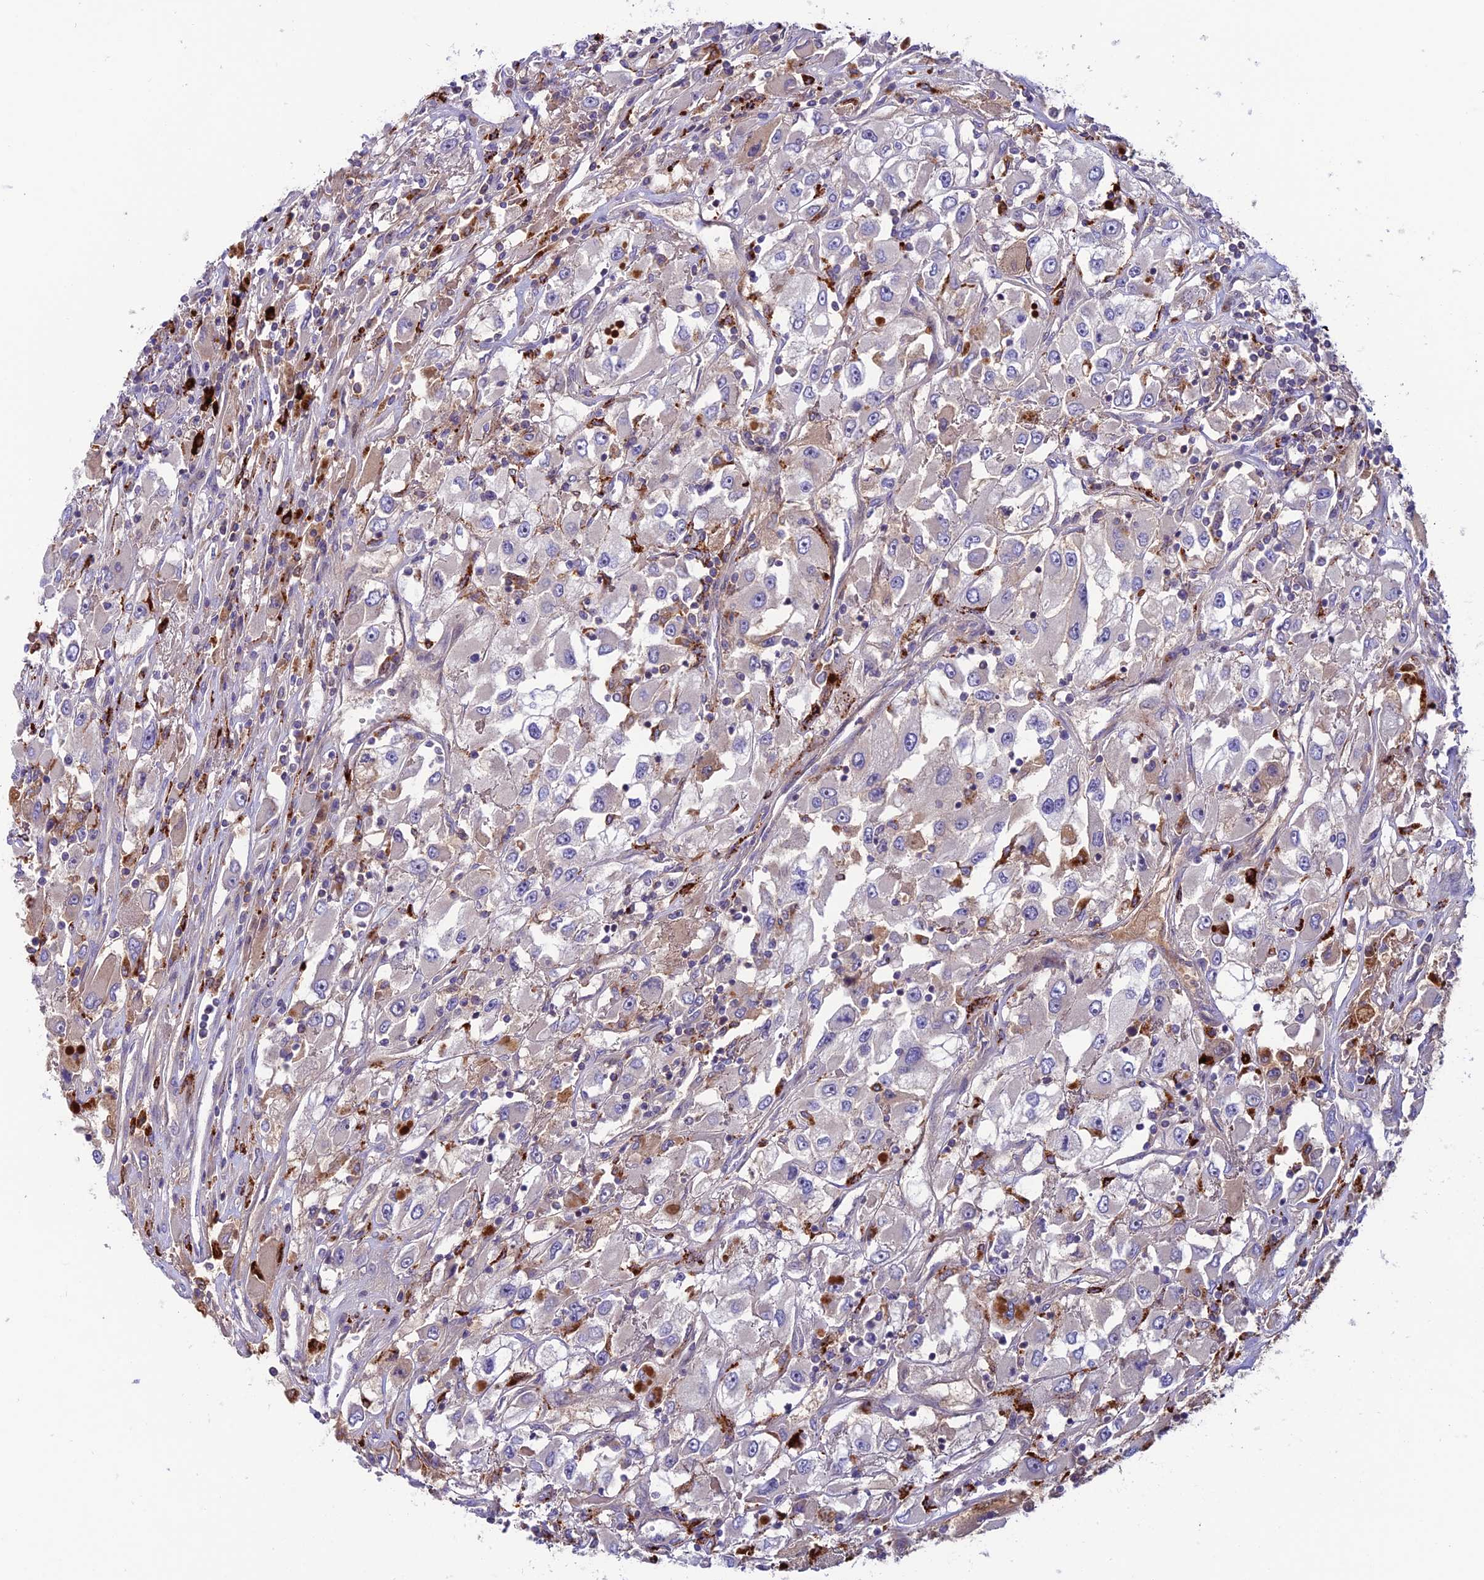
{"staining": {"intensity": "negative", "quantity": "none", "location": "none"}, "tissue": "renal cancer", "cell_type": "Tumor cells", "image_type": "cancer", "snomed": [{"axis": "morphology", "description": "Adenocarcinoma, NOS"}, {"axis": "topography", "description": "Kidney"}], "caption": "Protein analysis of renal cancer (adenocarcinoma) reveals no significant expression in tumor cells.", "gene": "ARHGEF18", "patient": {"sex": "female", "age": 52}}